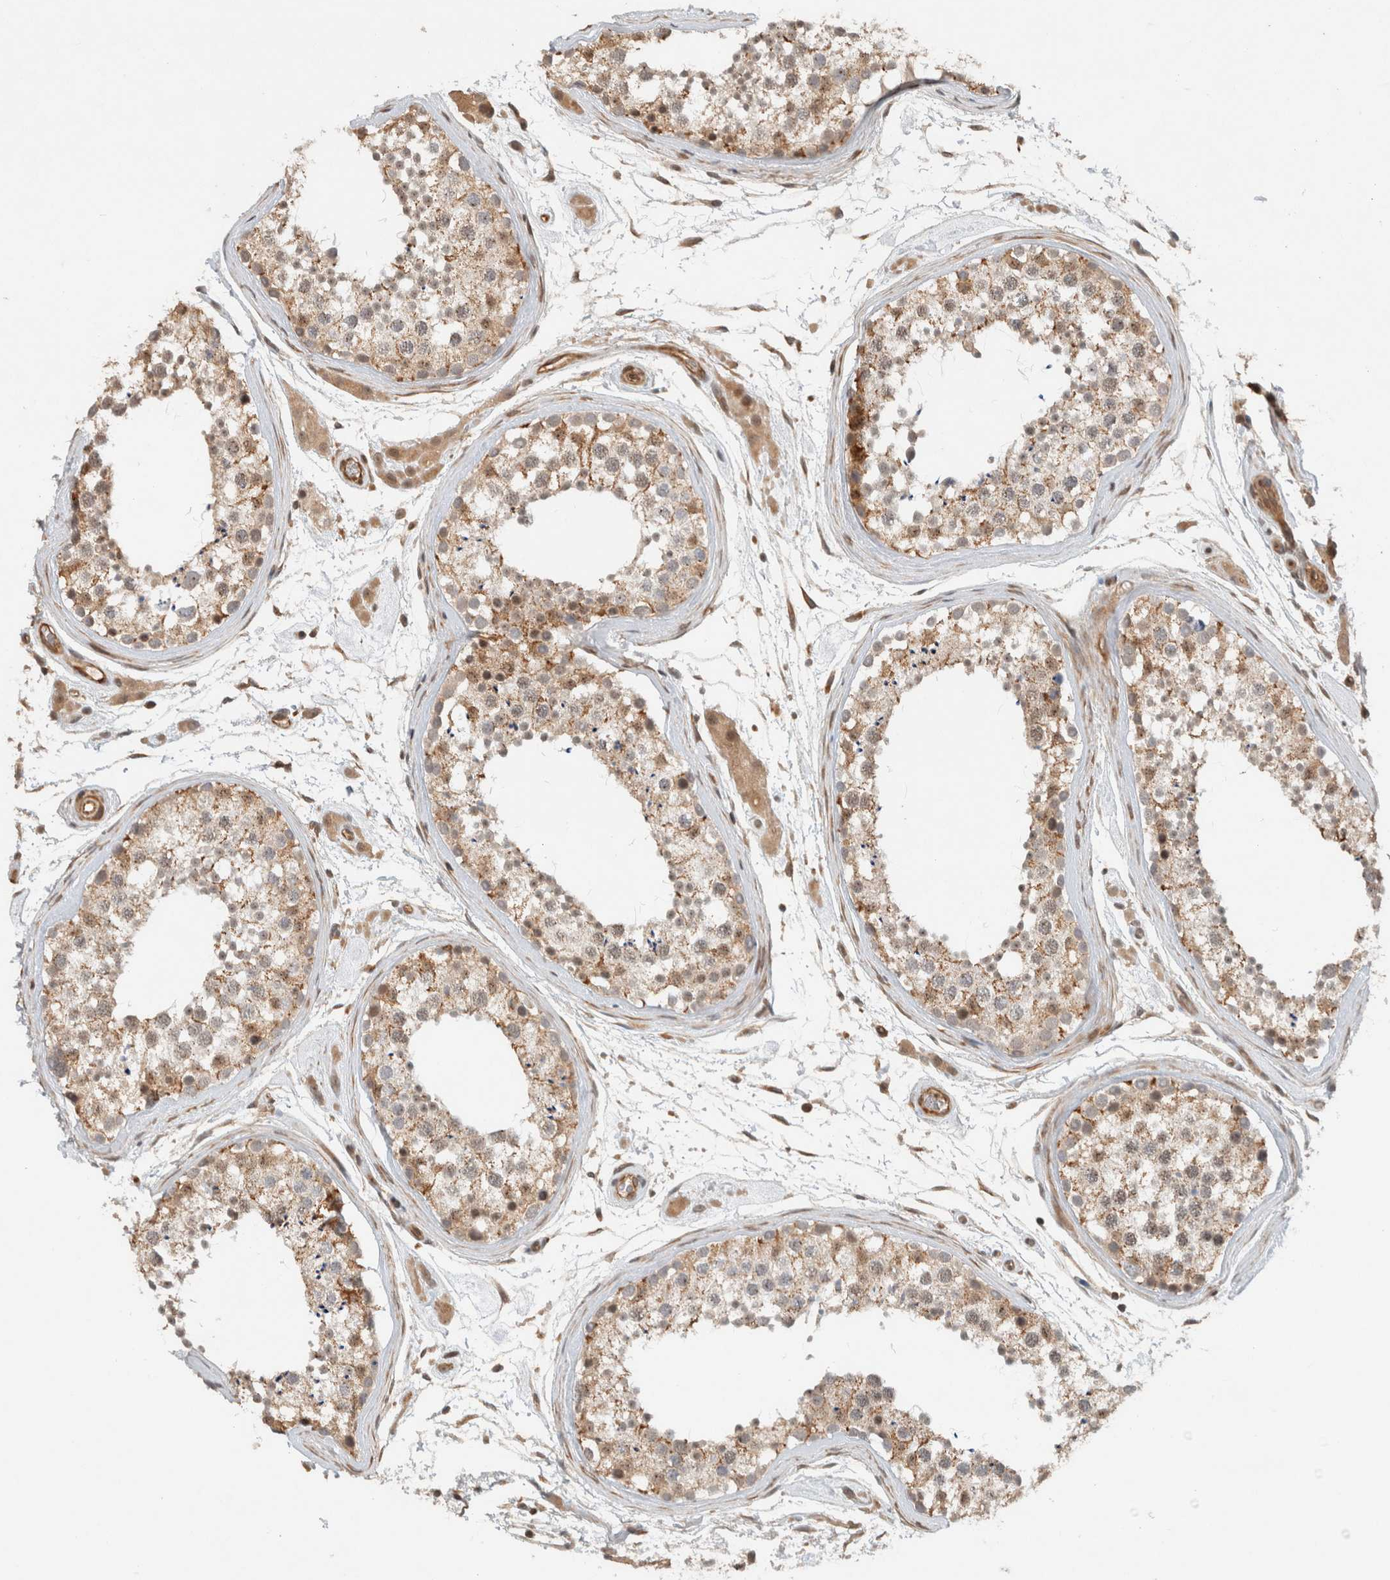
{"staining": {"intensity": "moderate", "quantity": ">75%", "location": "cytoplasmic/membranous"}, "tissue": "testis", "cell_type": "Cells in seminiferous ducts", "image_type": "normal", "snomed": [{"axis": "morphology", "description": "Normal tissue, NOS"}, {"axis": "topography", "description": "Testis"}], "caption": "IHC photomicrograph of benign testis stained for a protein (brown), which exhibits medium levels of moderate cytoplasmic/membranous positivity in about >75% of cells in seminiferous ducts.", "gene": "CAAP1", "patient": {"sex": "male", "age": 46}}